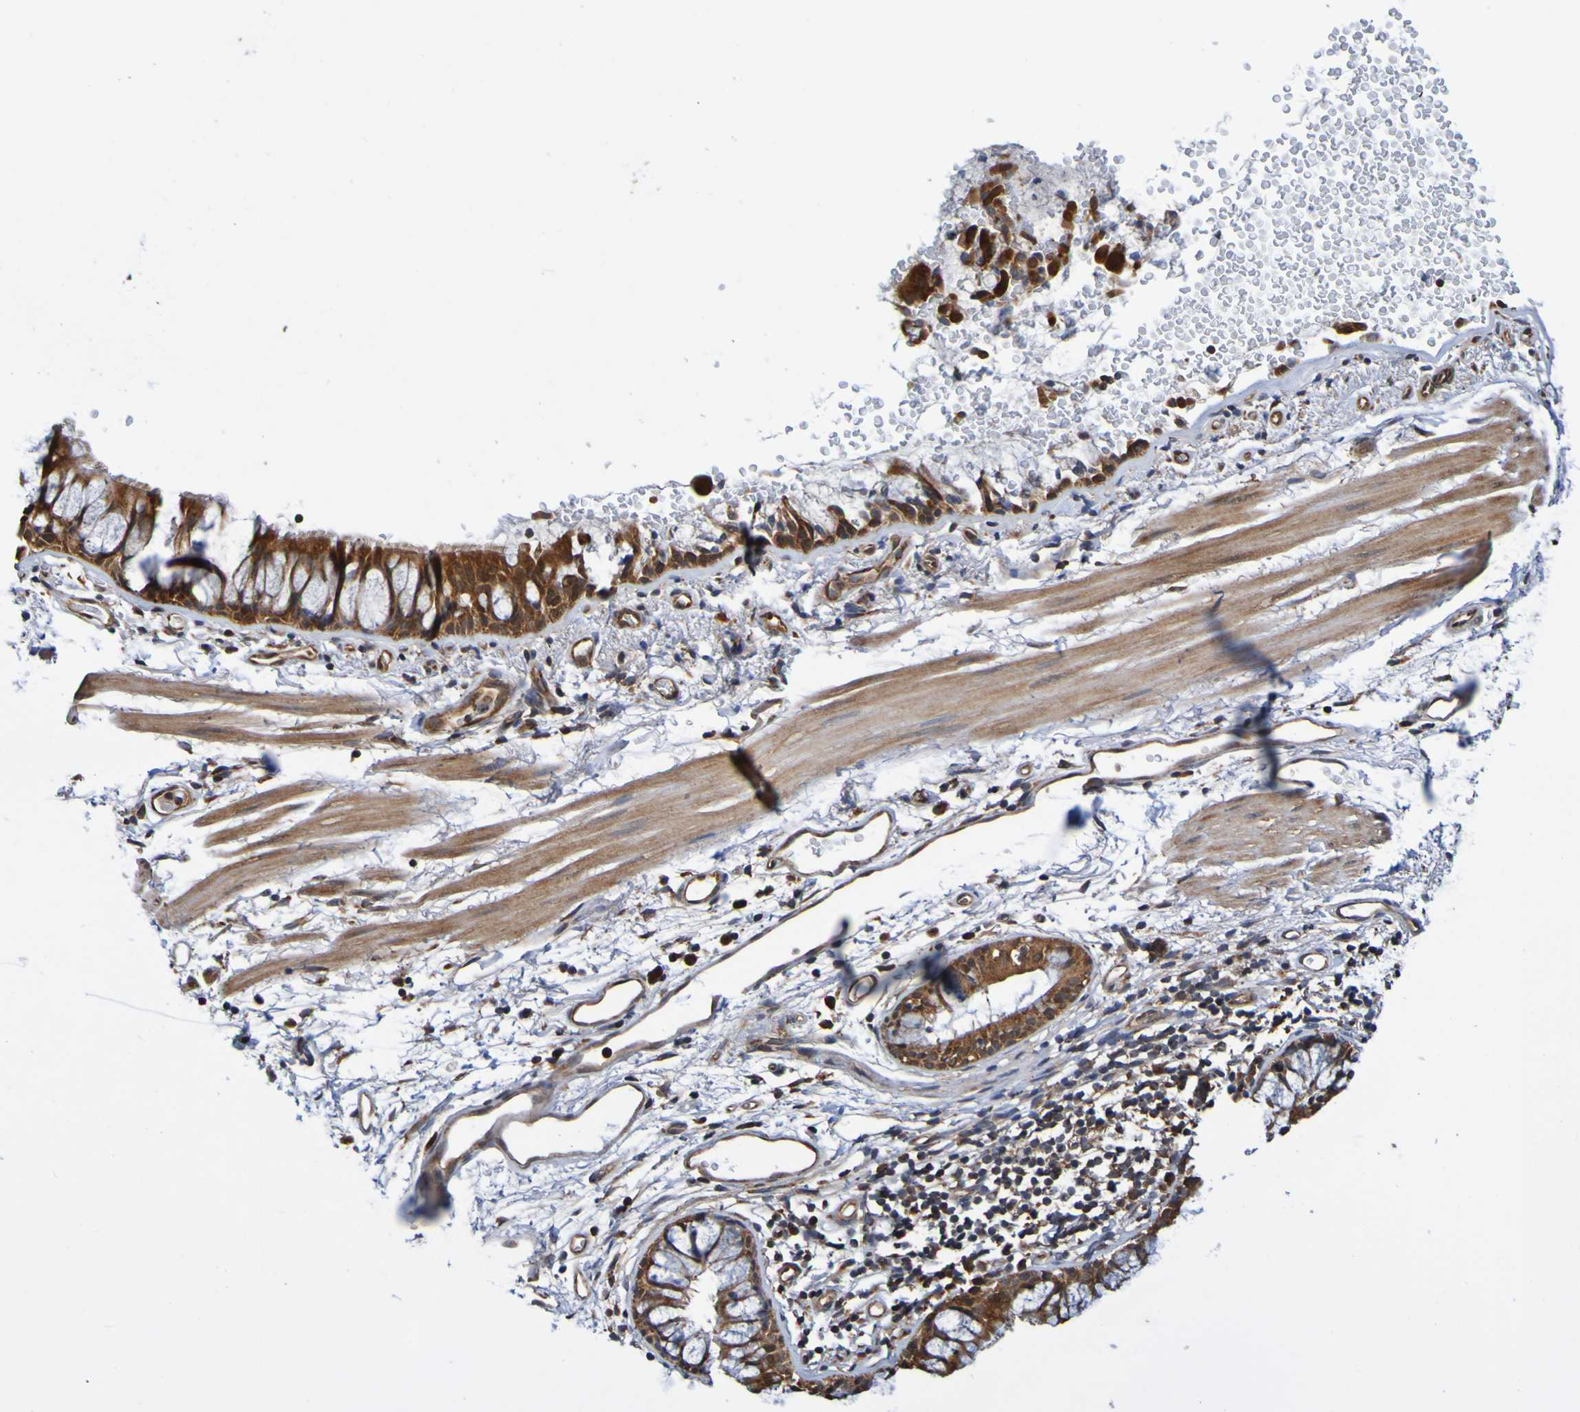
{"staining": {"intensity": "strong", "quantity": ">75%", "location": "cytoplasmic/membranous"}, "tissue": "bronchus", "cell_type": "Respiratory epithelial cells", "image_type": "normal", "snomed": [{"axis": "morphology", "description": "Normal tissue, NOS"}, {"axis": "topography", "description": "Cartilage tissue"}, {"axis": "topography", "description": "Bronchus"}], "caption": "Protein staining exhibits strong cytoplasmic/membranous positivity in about >75% of respiratory epithelial cells in benign bronchus.", "gene": "AXIN1", "patient": {"sex": "female", "age": 53}}